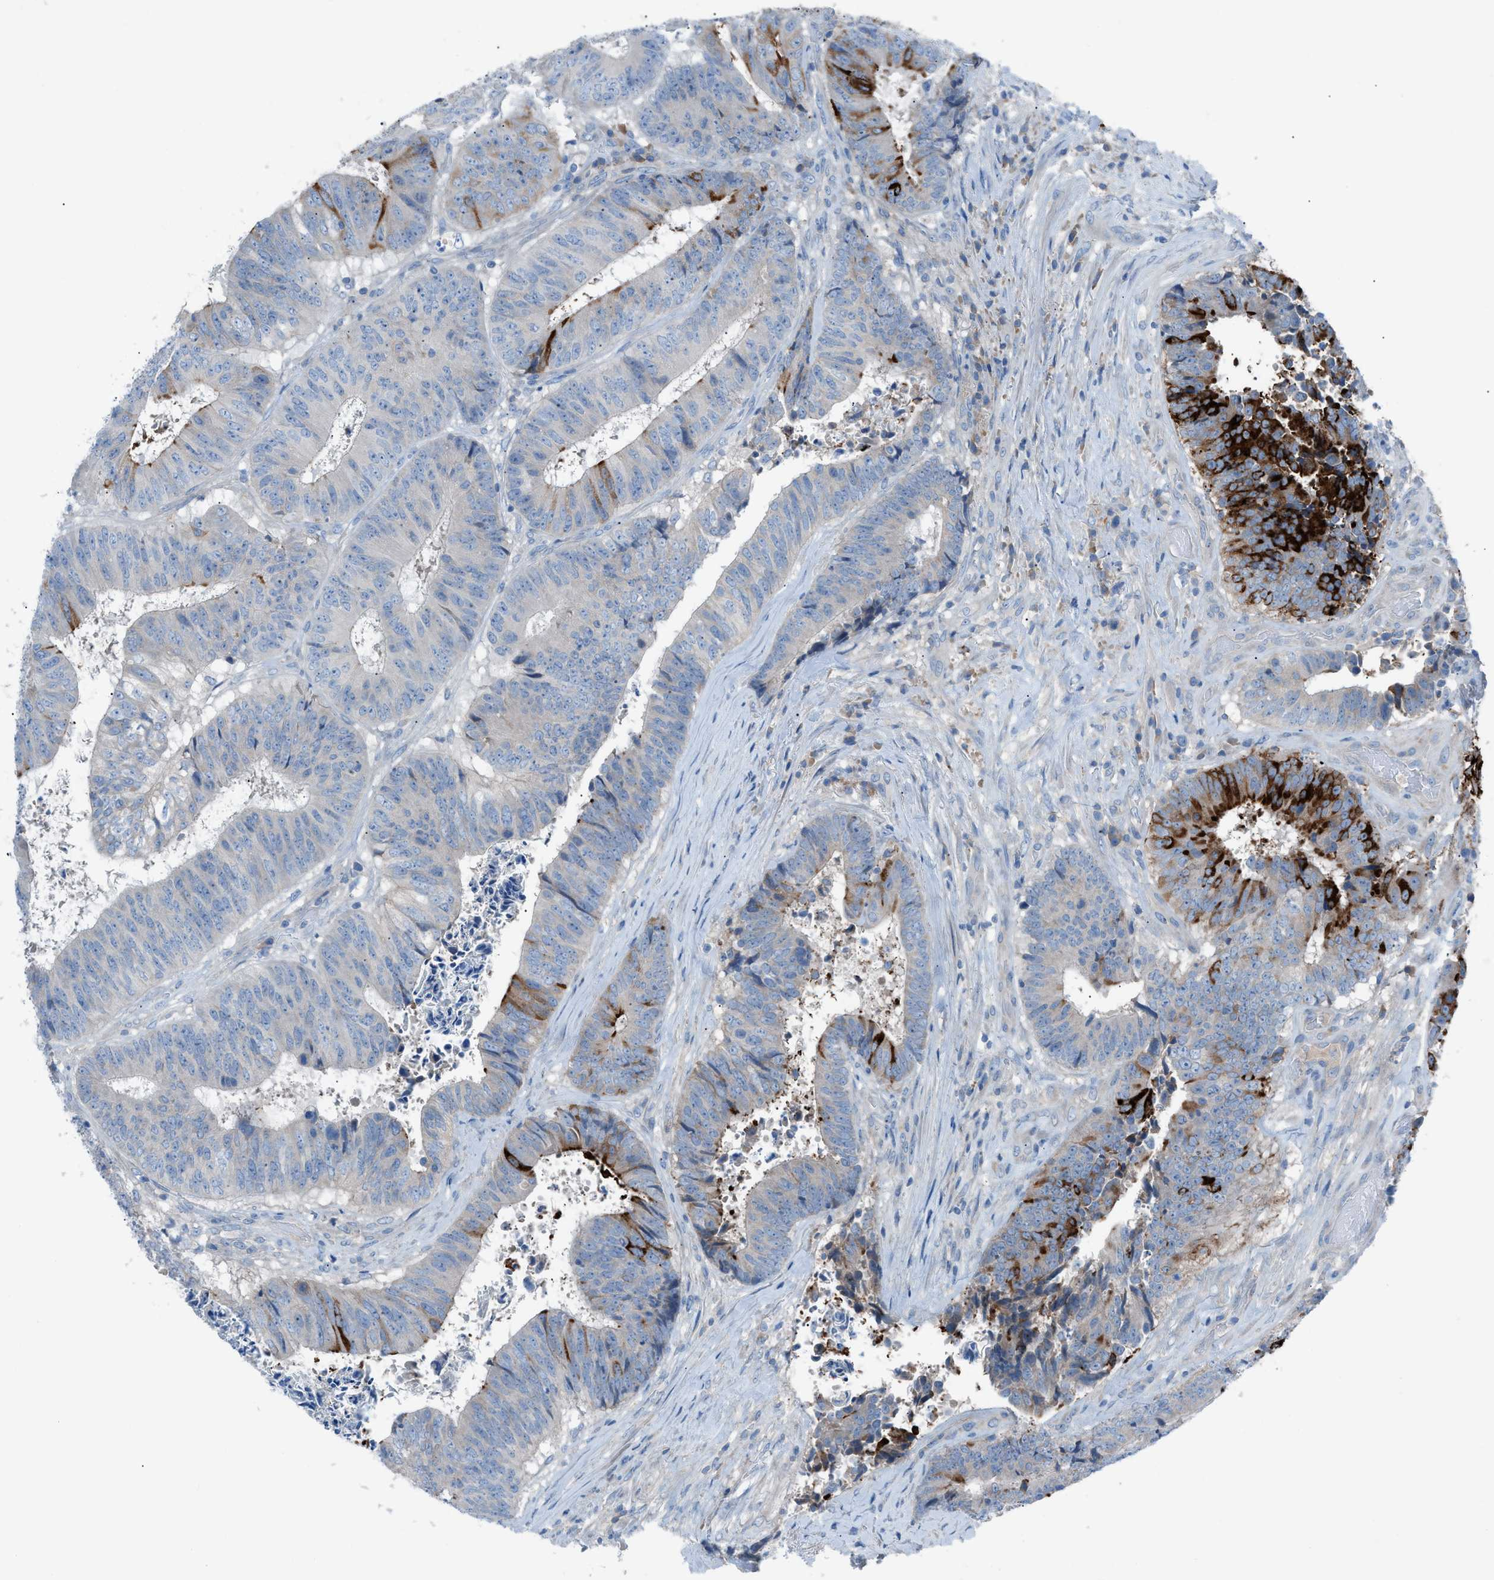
{"staining": {"intensity": "strong", "quantity": "<25%", "location": "cytoplasmic/membranous"}, "tissue": "colorectal cancer", "cell_type": "Tumor cells", "image_type": "cancer", "snomed": [{"axis": "morphology", "description": "Adenocarcinoma, NOS"}, {"axis": "topography", "description": "Rectum"}], "caption": "Immunohistochemistry of colorectal adenocarcinoma reveals medium levels of strong cytoplasmic/membranous positivity in approximately <25% of tumor cells. The staining is performed using DAB (3,3'-diaminobenzidine) brown chromogen to label protein expression. The nuclei are counter-stained blue using hematoxylin.", "gene": "C5AR2", "patient": {"sex": "male", "age": 72}}